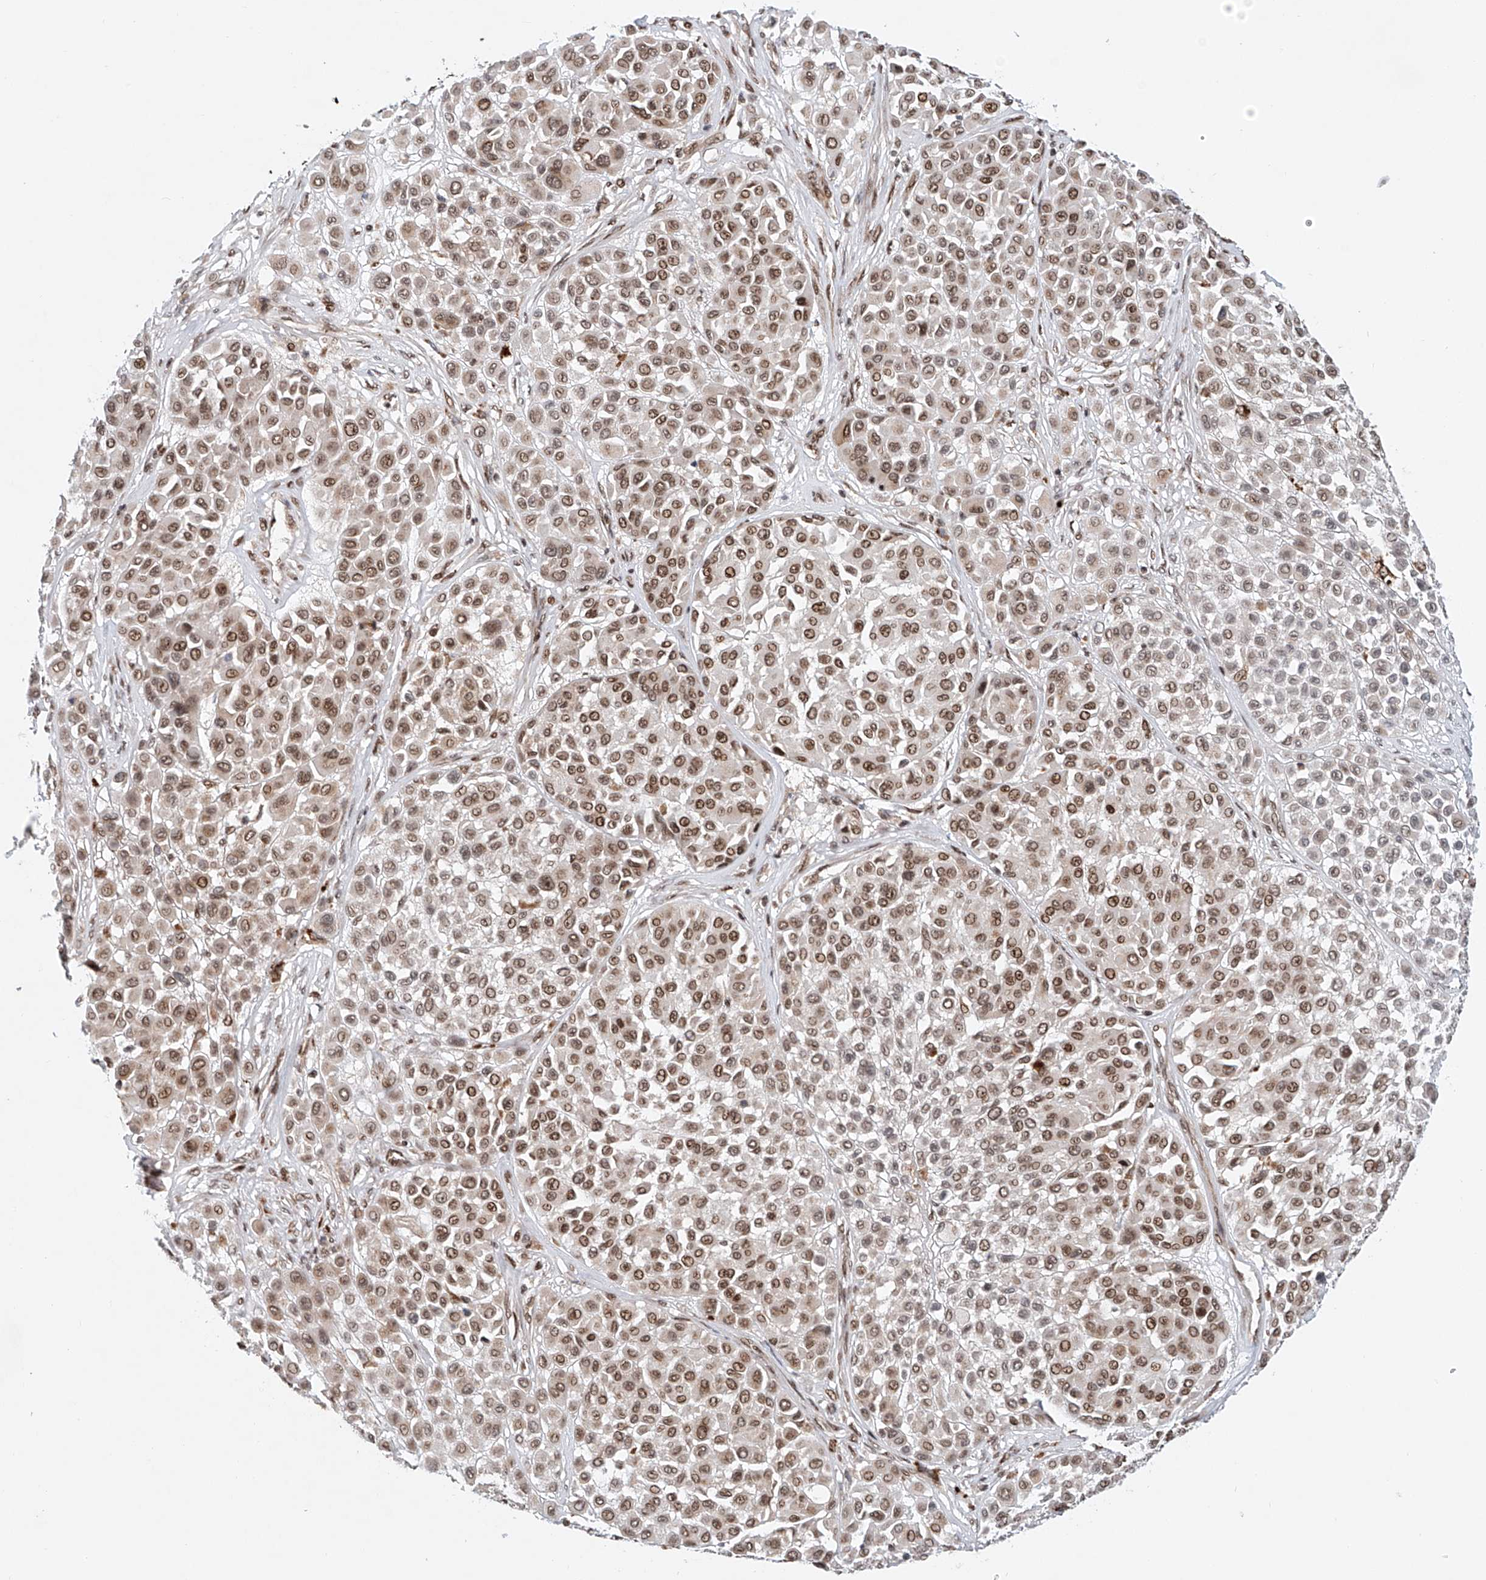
{"staining": {"intensity": "moderate", "quantity": ">75%", "location": "nuclear"}, "tissue": "melanoma", "cell_type": "Tumor cells", "image_type": "cancer", "snomed": [{"axis": "morphology", "description": "Malignant melanoma, Metastatic site"}, {"axis": "topography", "description": "Soft tissue"}], "caption": "Tumor cells display moderate nuclear staining in approximately >75% of cells in malignant melanoma (metastatic site).", "gene": "ZNF470", "patient": {"sex": "male", "age": 41}}